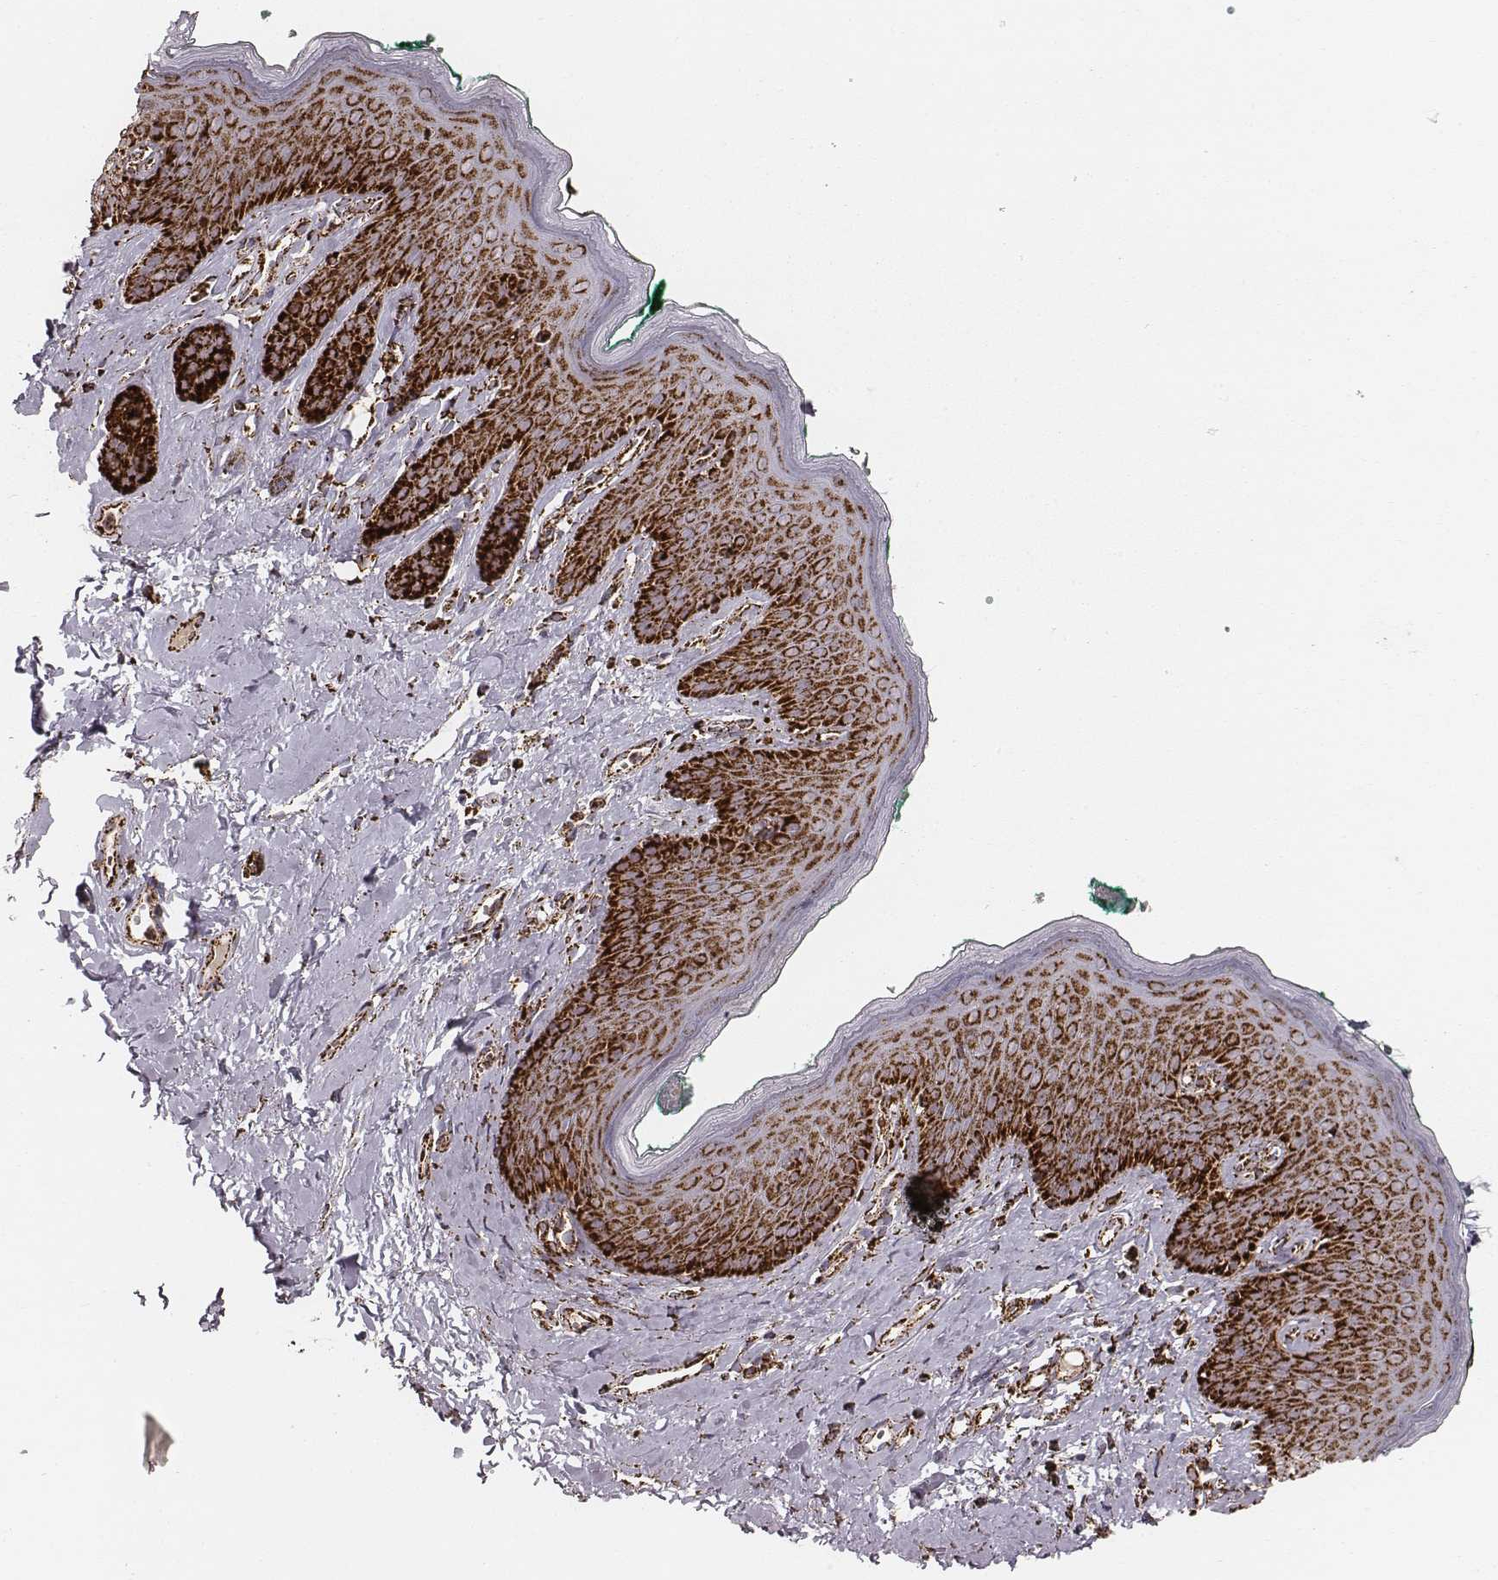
{"staining": {"intensity": "strong", "quantity": ">75%", "location": "cytoplasmic/membranous"}, "tissue": "skin", "cell_type": "Epidermal cells", "image_type": "normal", "snomed": [{"axis": "morphology", "description": "Normal tissue, NOS"}, {"axis": "topography", "description": "Vulva"}], "caption": "Strong cytoplasmic/membranous protein staining is present in about >75% of epidermal cells in skin.", "gene": "TUFM", "patient": {"sex": "female", "age": 66}}